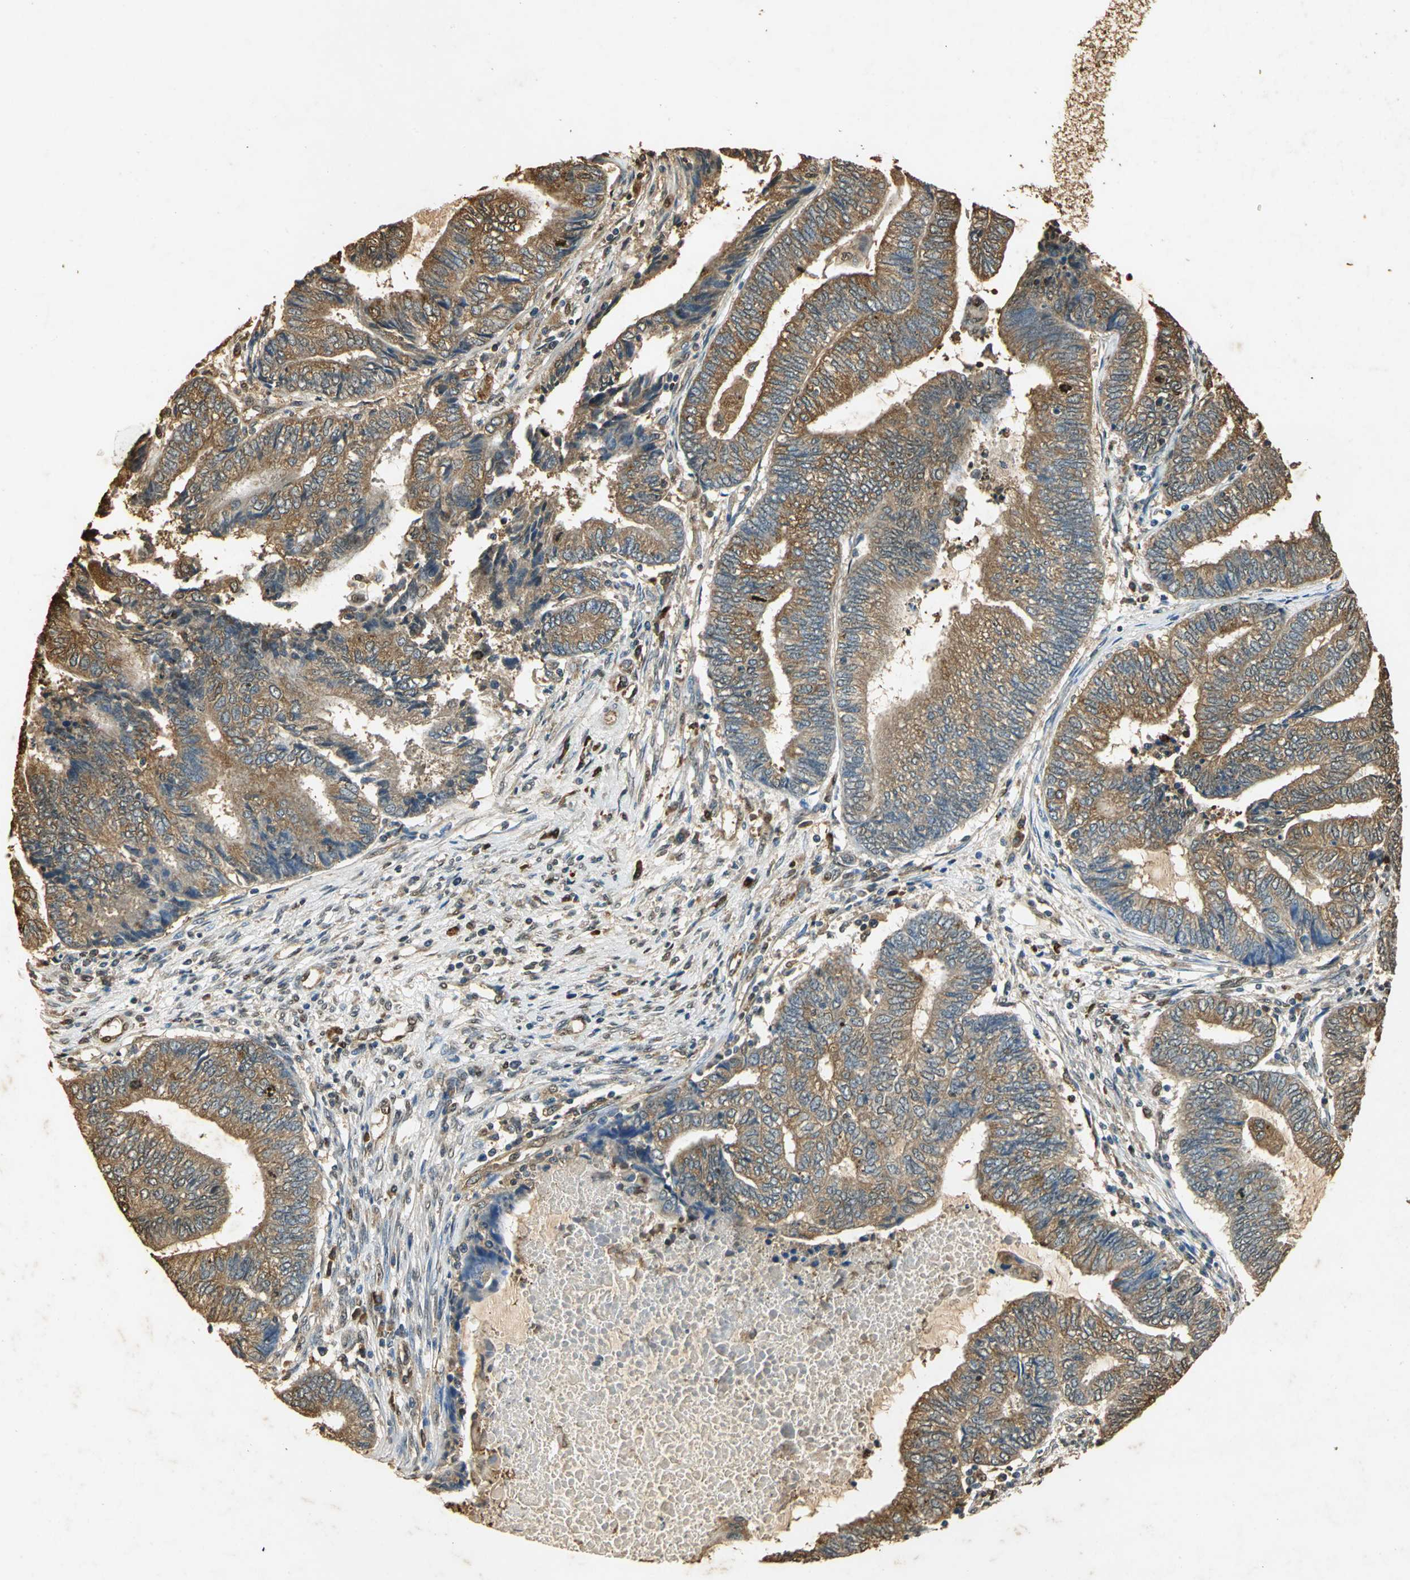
{"staining": {"intensity": "moderate", "quantity": ">75%", "location": "cytoplasmic/membranous"}, "tissue": "endometrial cancer", "cell_type": "Tumor cells", "image_type": "cancer", "snomed": [{"axis": "morphology", "description": "Adenocarcinoma, NOS"}, {"axis": "topography", "description": "Uterus"}, {"axis": "topography", "description": "Endometrium"}], "caption": "Immunohistochemical staining of endometrial cancer (adenocarcinoma) reveals moderate cytoplasmic/membranous protein positivity in approximately >75% of tumor cells.", "gene": "GAPDH", "patient": {"sex": "female", "age": 70}}